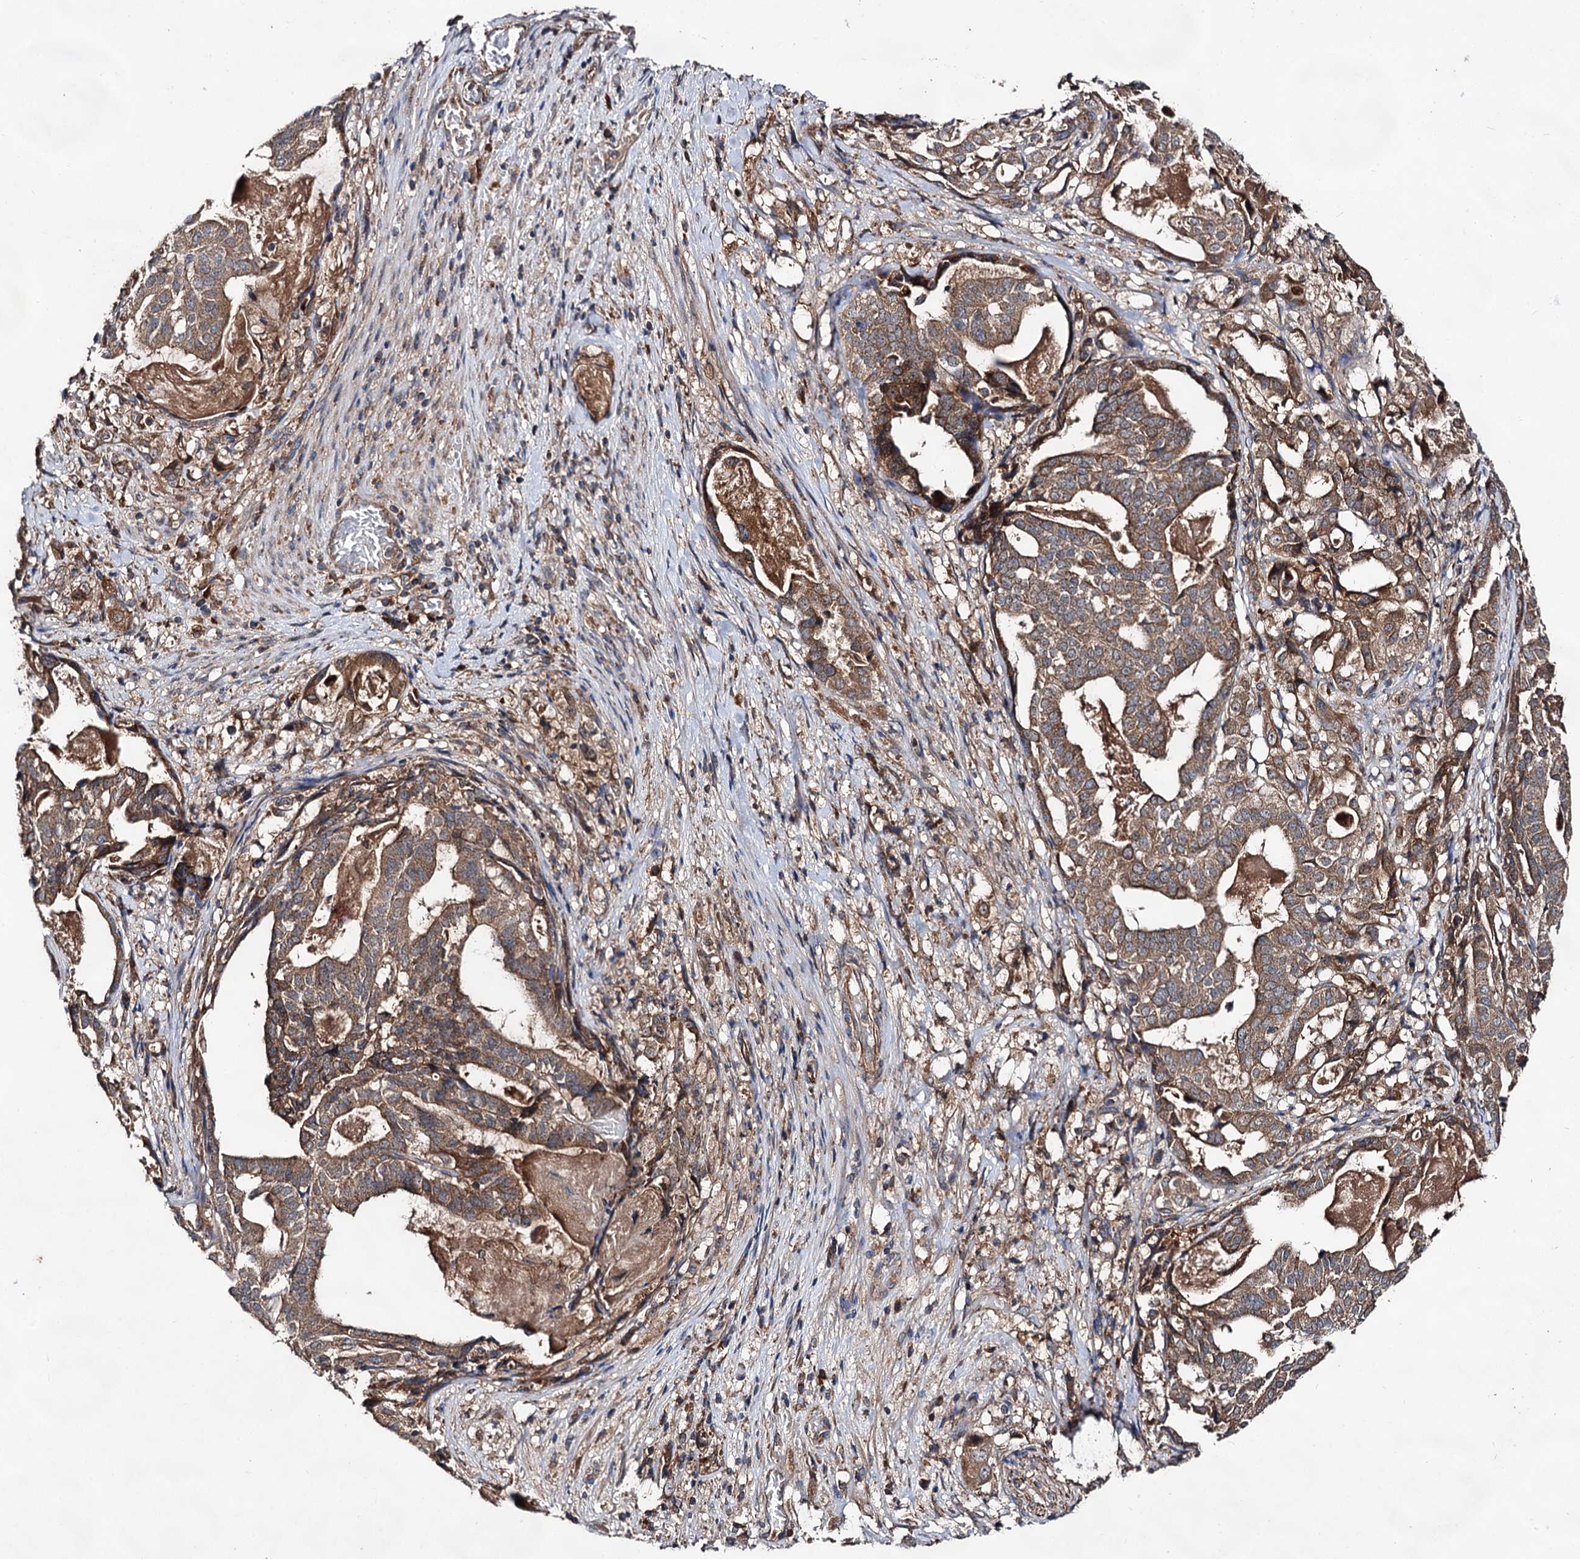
{"staining": {"intensity": "moderate", "quantity": ">75%", "location": "cytoplasmic/membranous"}, "tissue": "stomach cancer", "cell_type": "Tumor cells", "image_type": "cancer", "snomed": [{"axis": "morphology", "description": "Adenocarcinoma, NOS"}, {"axis": "topography", "description": "Stomach"}], "caption": "The histopathology image reveals a brown stain indicating the presence of a protein in the cytoplasmic/membranous of tumor cells in stomach cancer.", "gene": "TEX9", "patient": {"sex": "male", "age": 48}}